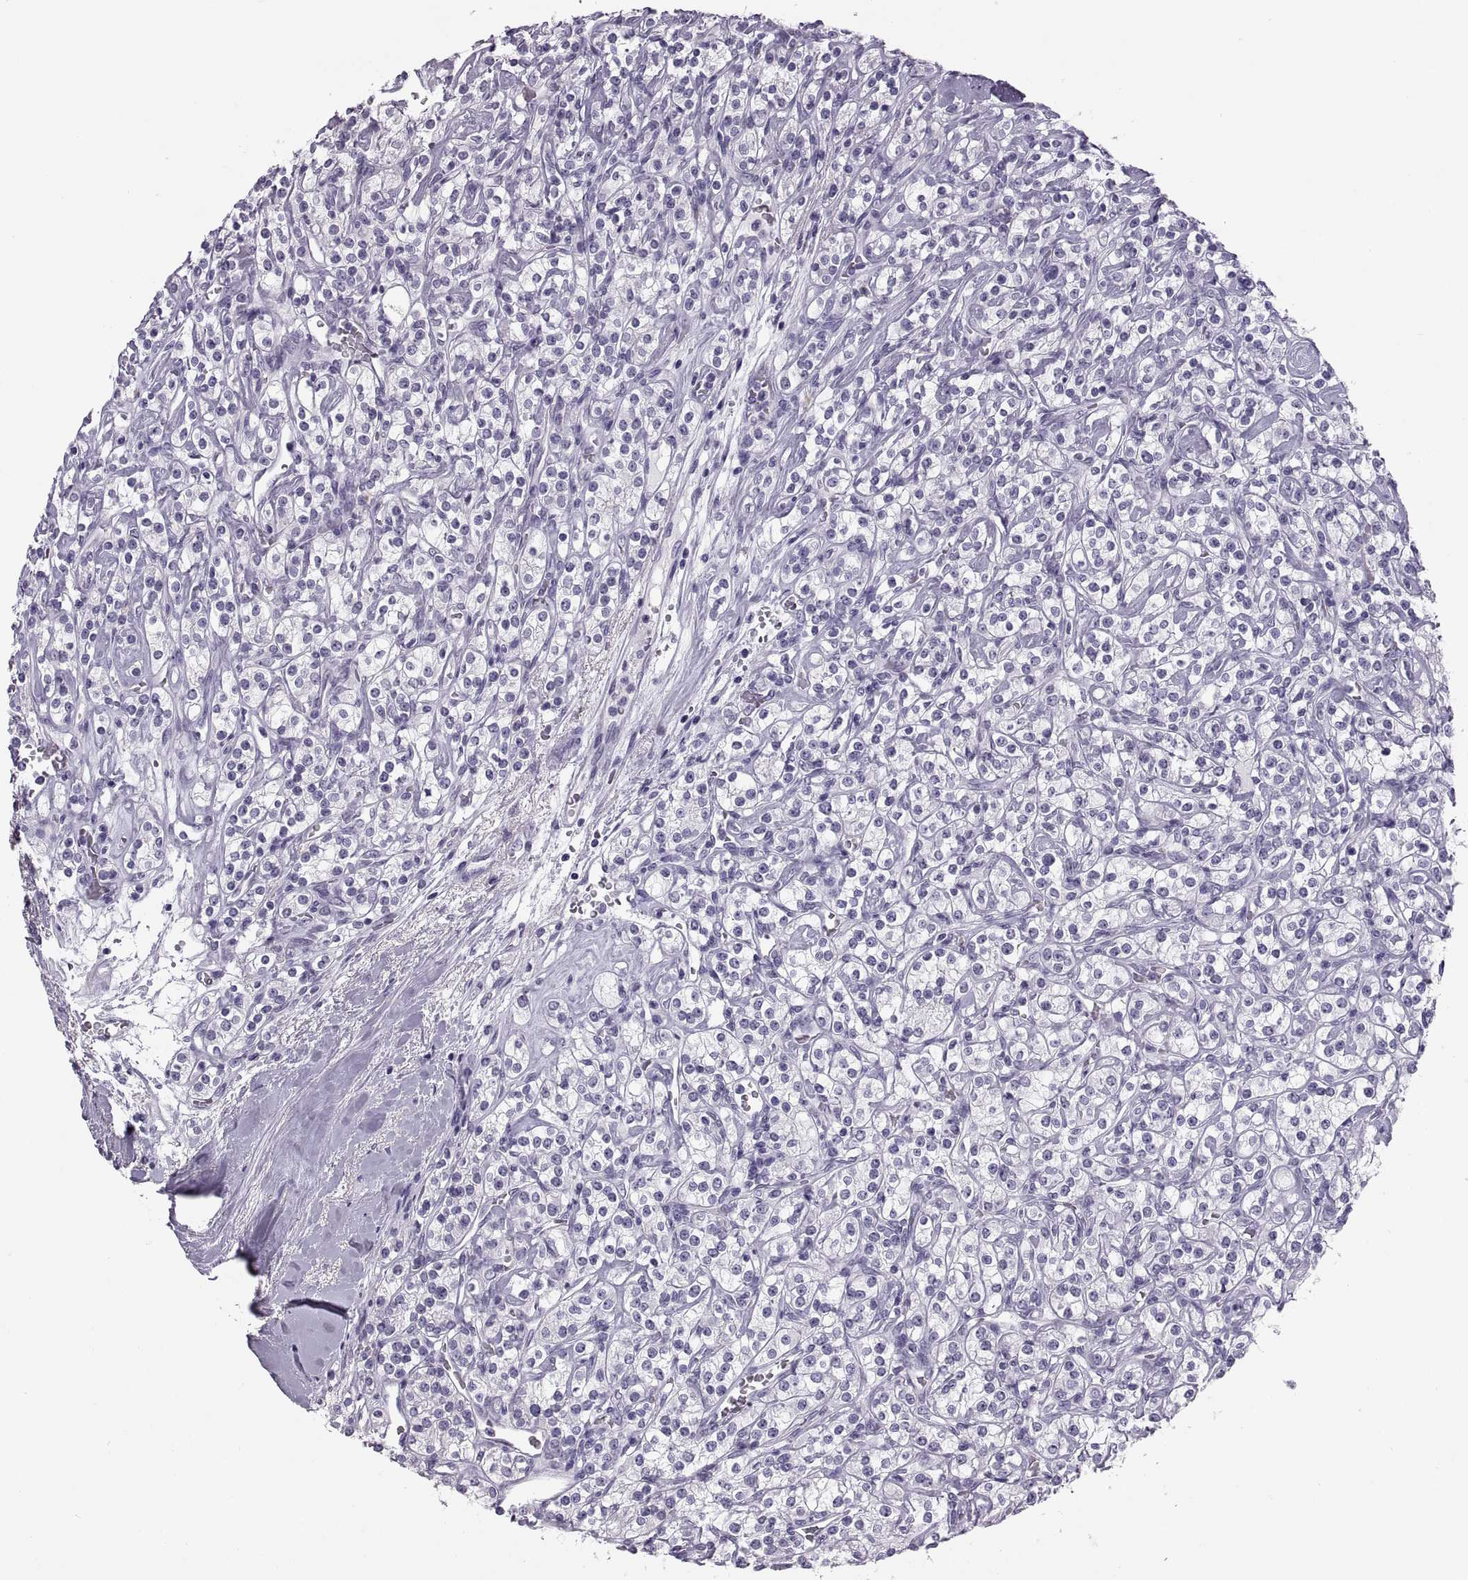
{"staining": {"intensity": "negative", "quantity": "none", "location": "none"}, "tissue": "renal cancer", "cell_type": "Tumor cells", "image_type": "cancer", "snomed": [{"axis": "morphology", "description": "Adenocarcinoma, NOS"}, {"axis": "topography", "description": "Kidney"}], "caption": "IHC micrograph of renal cancer (adenocarcinoma) stained for a protein (brown), which displays no positivity in tumor cells.", "gene": "QRICH2", "patient": {"sex": "male", "age": 77}}